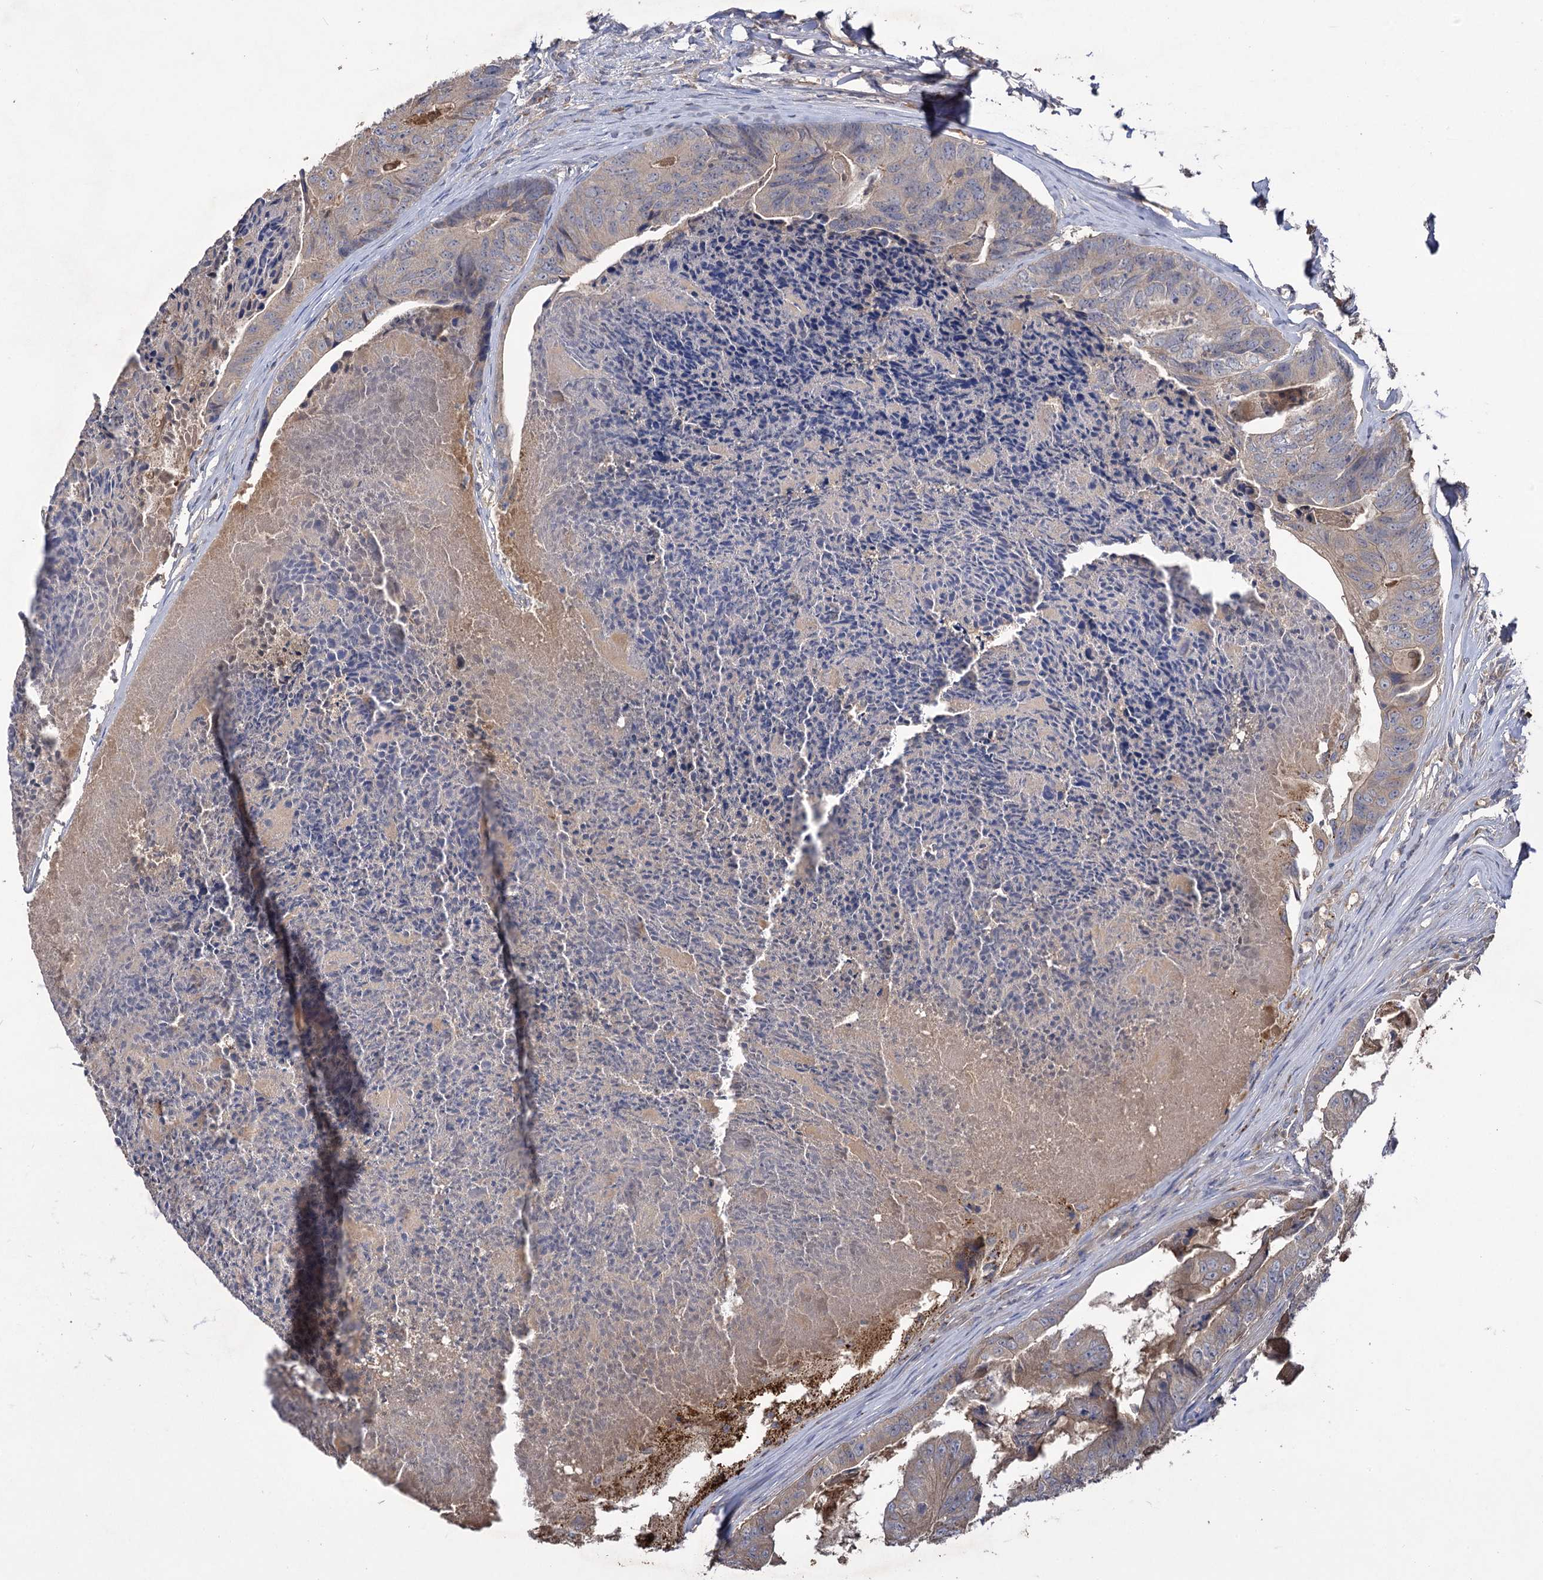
{"staining": {"intensity": "weak", "quantity": "25%-75%", "location": "cytoplasmic/membranous"}, "tissue": "colorectal cancer", "cell_type": "Tumor cells", "image_type": "cancer", "snomed": [{"axis": "morphology", "description": "Adenocarcinoma, NOS"}, {"axis": "topography", "description": "Colon"}], "caption": "This micrograph displays immunohistochemistry (IHC) staining of colorectal cancer (adenocarcinoma), with low weak cytoplasmic/membranous staining in about 25%-75% of tumor cells.", "gene": "USP50", "patient": {"sex": "female", "age": 67}}